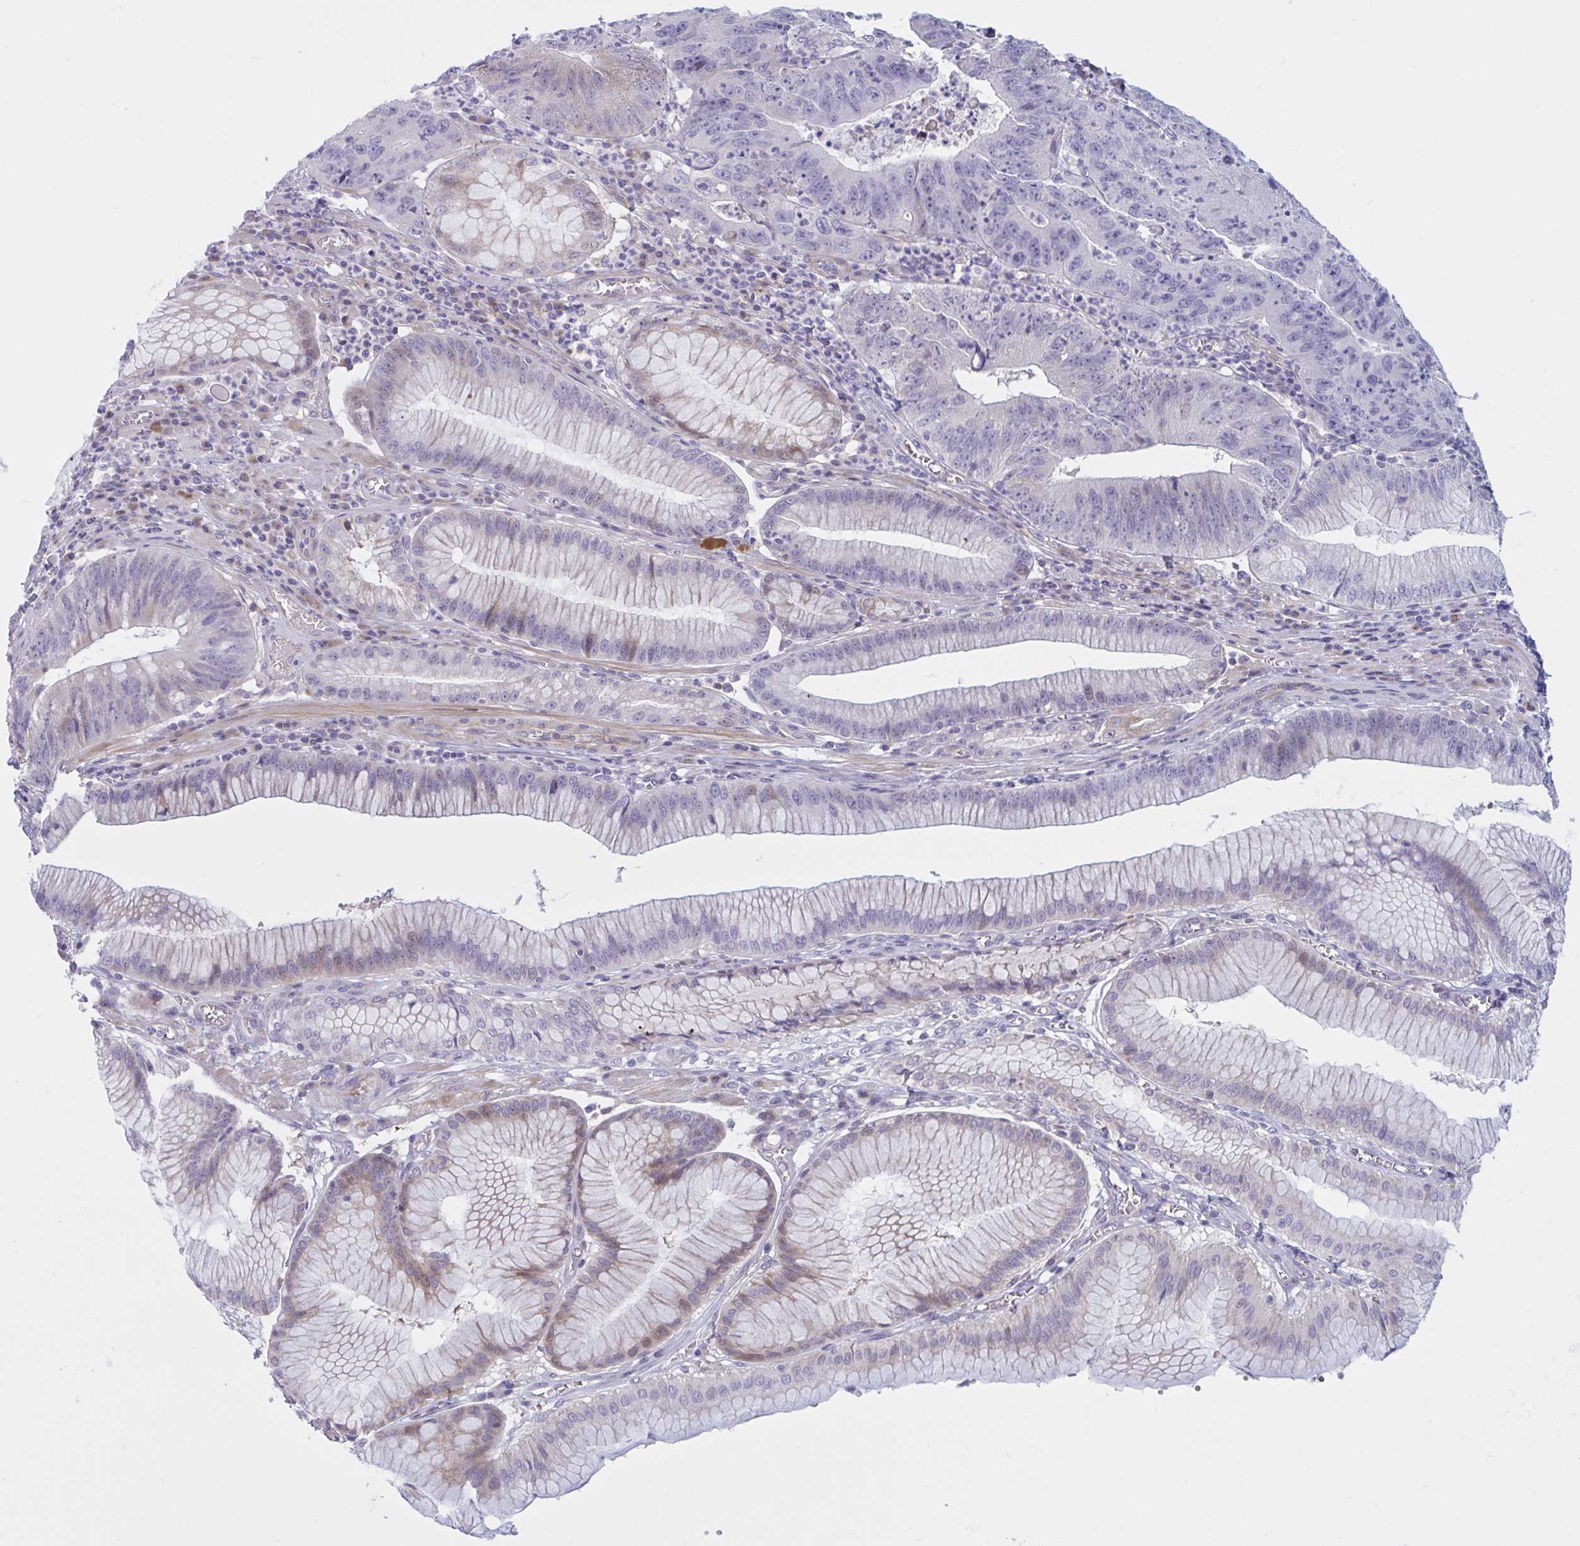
{"staining": {"intensity": "negative", "quantity": "none", "location": "none"}, "tissue": "stomach cancer", "cell_type": "Tumor cells", "image_type": "cancer", "snomed": [{"axis": "morphology", "description": "Adenocarcinoma, NOS"}, {"axis": "topography", "description": "Stomach"}], "caption": "A high-resolution histopathology image shows immunohistochemistry (IHC) staining of stomach adenocarcinoma, which shows no significant expression in tumor cells. (Brightfield microscopy of DAB immunohistochemistry (IHC) at high magnification).", "gene": "VWC2", "patient": {"sex": "male", "age": 59}}